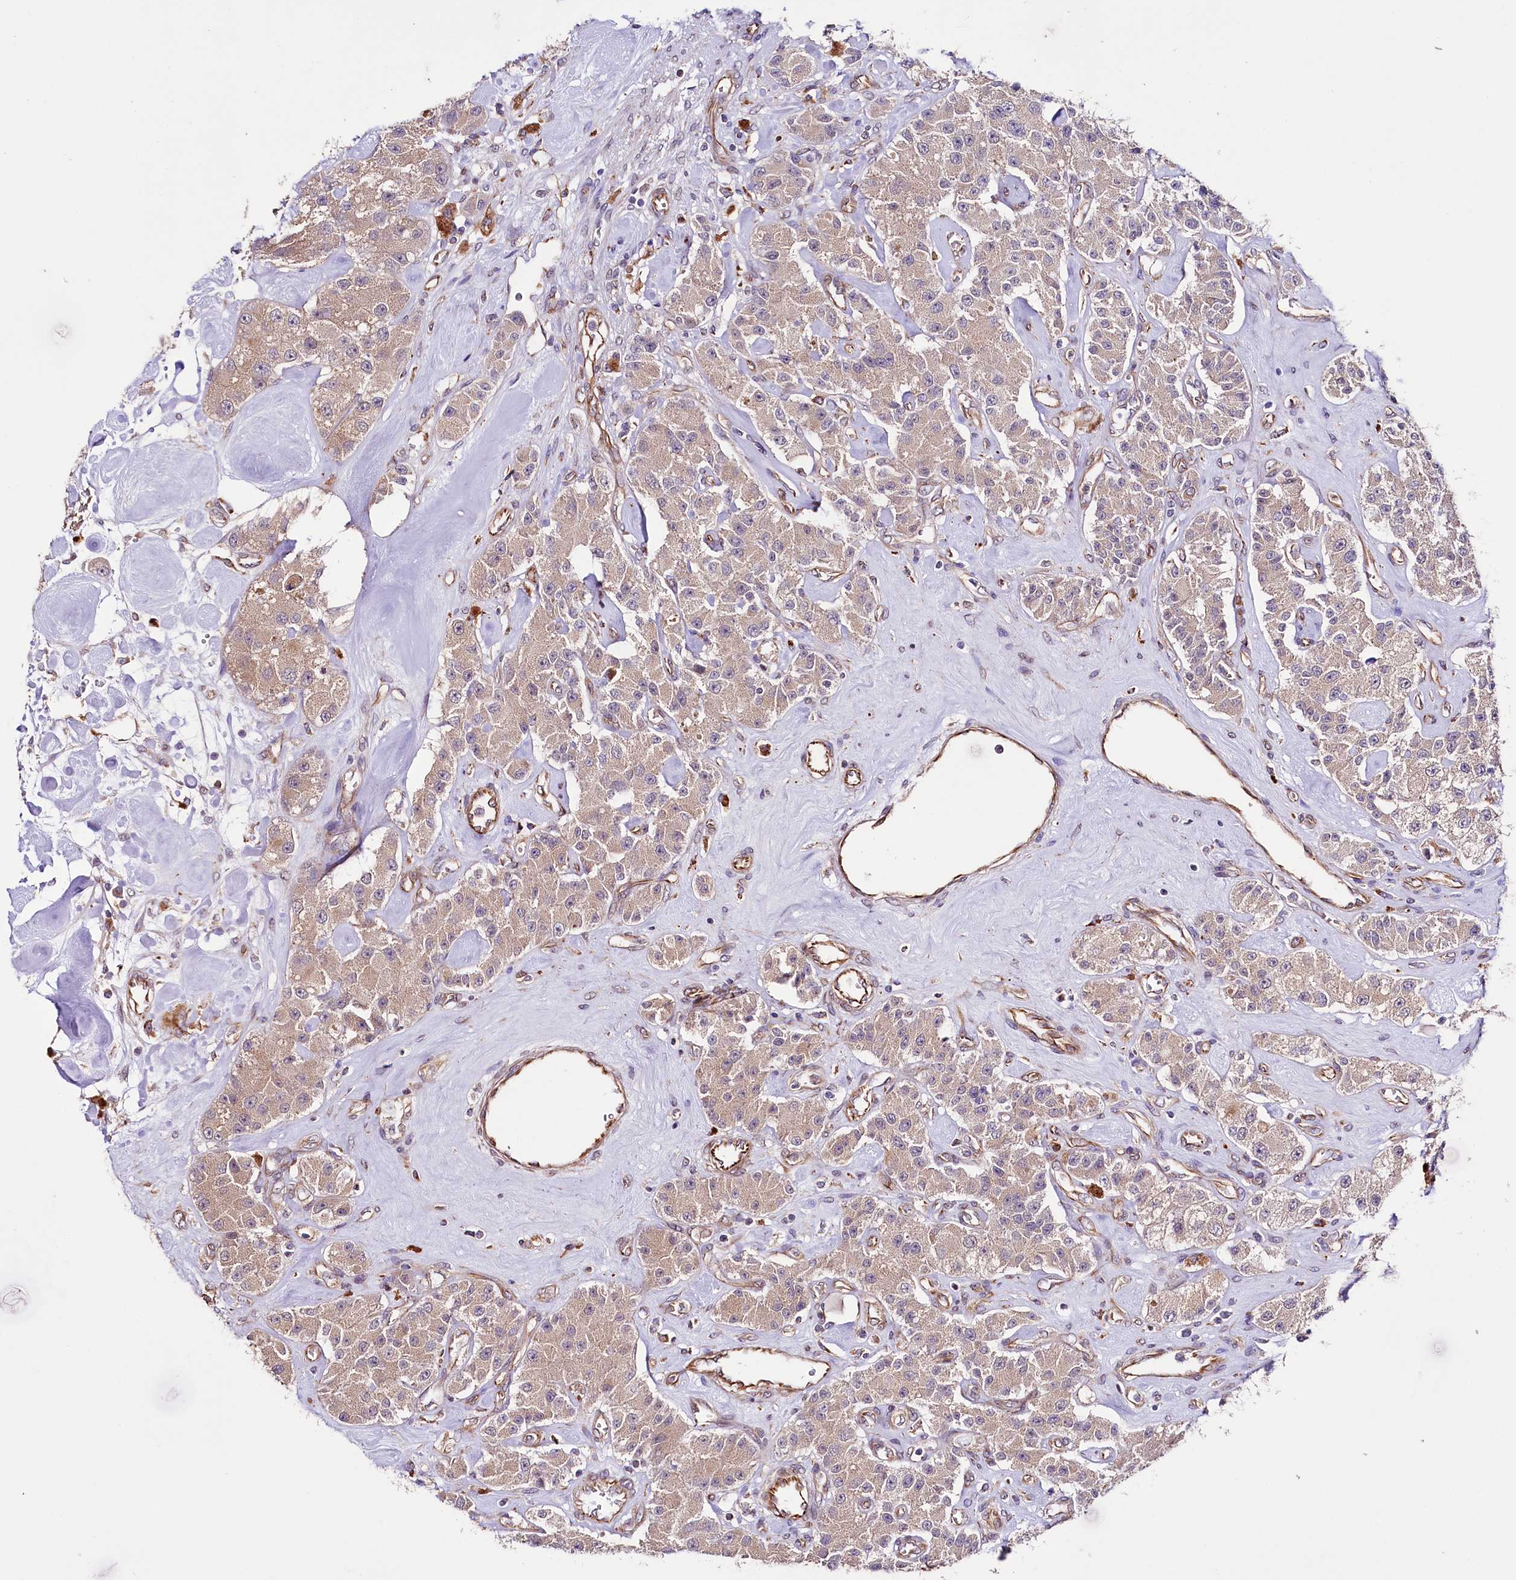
{"staining": {"intensity": "weak", "quantity": ">75%", "location": "cytoplasmic/membranous"}, "tissue": "carcinoid", "cell_type": "Tumor cells", "image_type": "cancer", "snomed": [{"axis": "morphology", "description": "Carcinoid, malignant, NOS"}, {"axis": "topography", "description": "Pancreas"}], "caption": "Tumor cells exhibit low levels of weak cytoplasmic/membranous expression in about >75% of cells in human carcinoid (malignant).", "gene": "TTC12", "patient": {"sex": "male", "age": 41}}